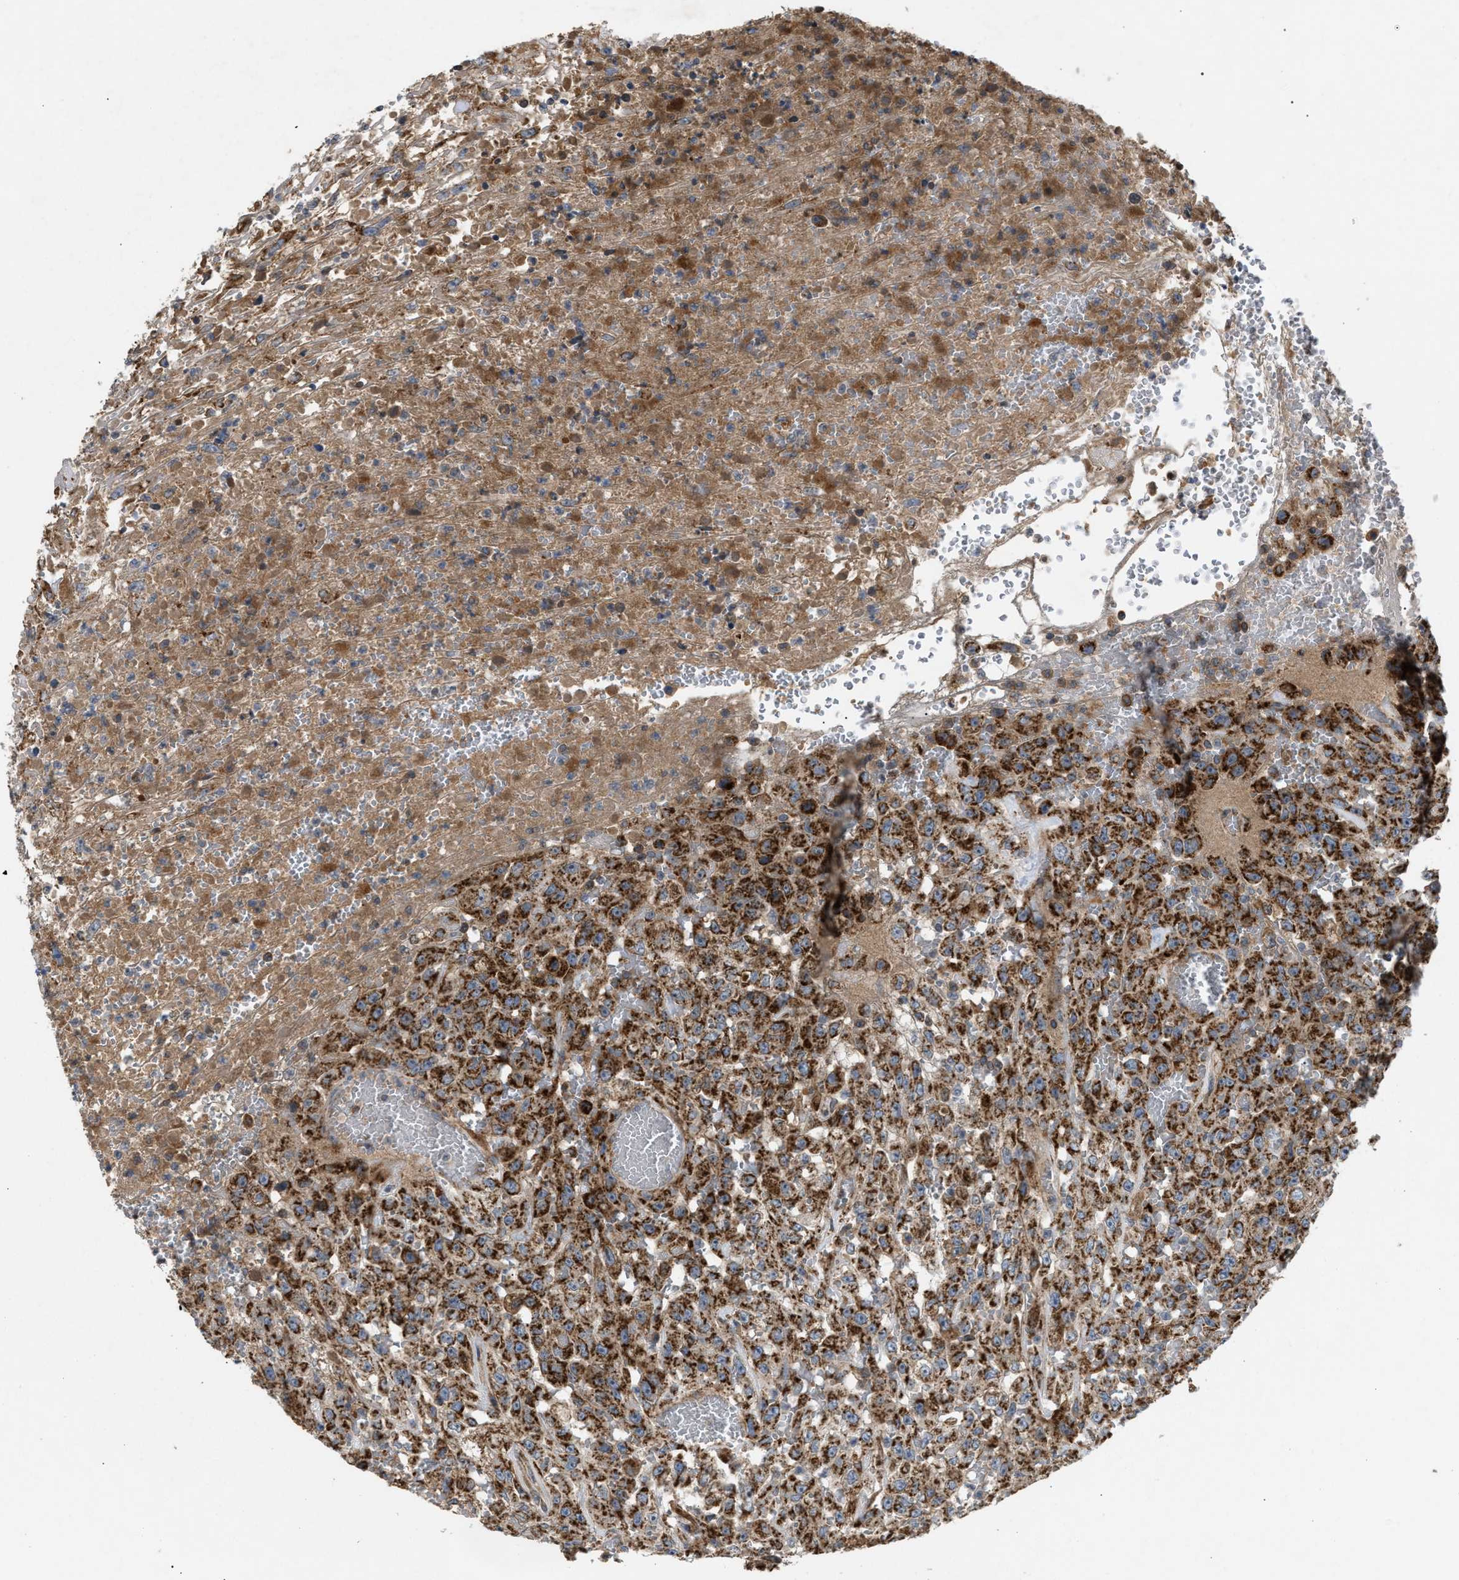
{"staining": {"intensity": "strong", "quantity": ">75%", "location": "cytoplasmic/membranous"}, "tissue": "urothelial cancer", "cell_type": "Tumor cells", "image_type": "cancer", "snomed": [{"axis": "morphology", "description": "Urothelial carcinoma, High grade"}, {"axis": "topography", "description": "Urinary bladder"}], "caption": "Immunohistochemistry (IHC) of urothelial carcinoma (high-grade) shows high levels of strong cytoplasmic/membranous positivity in about >75% of tumor cells. (brown staining indicates protein expression, while blue staining denotes nuclei).", "gene": "TACO1", "patient": {"sex": "male", "age": 46}}